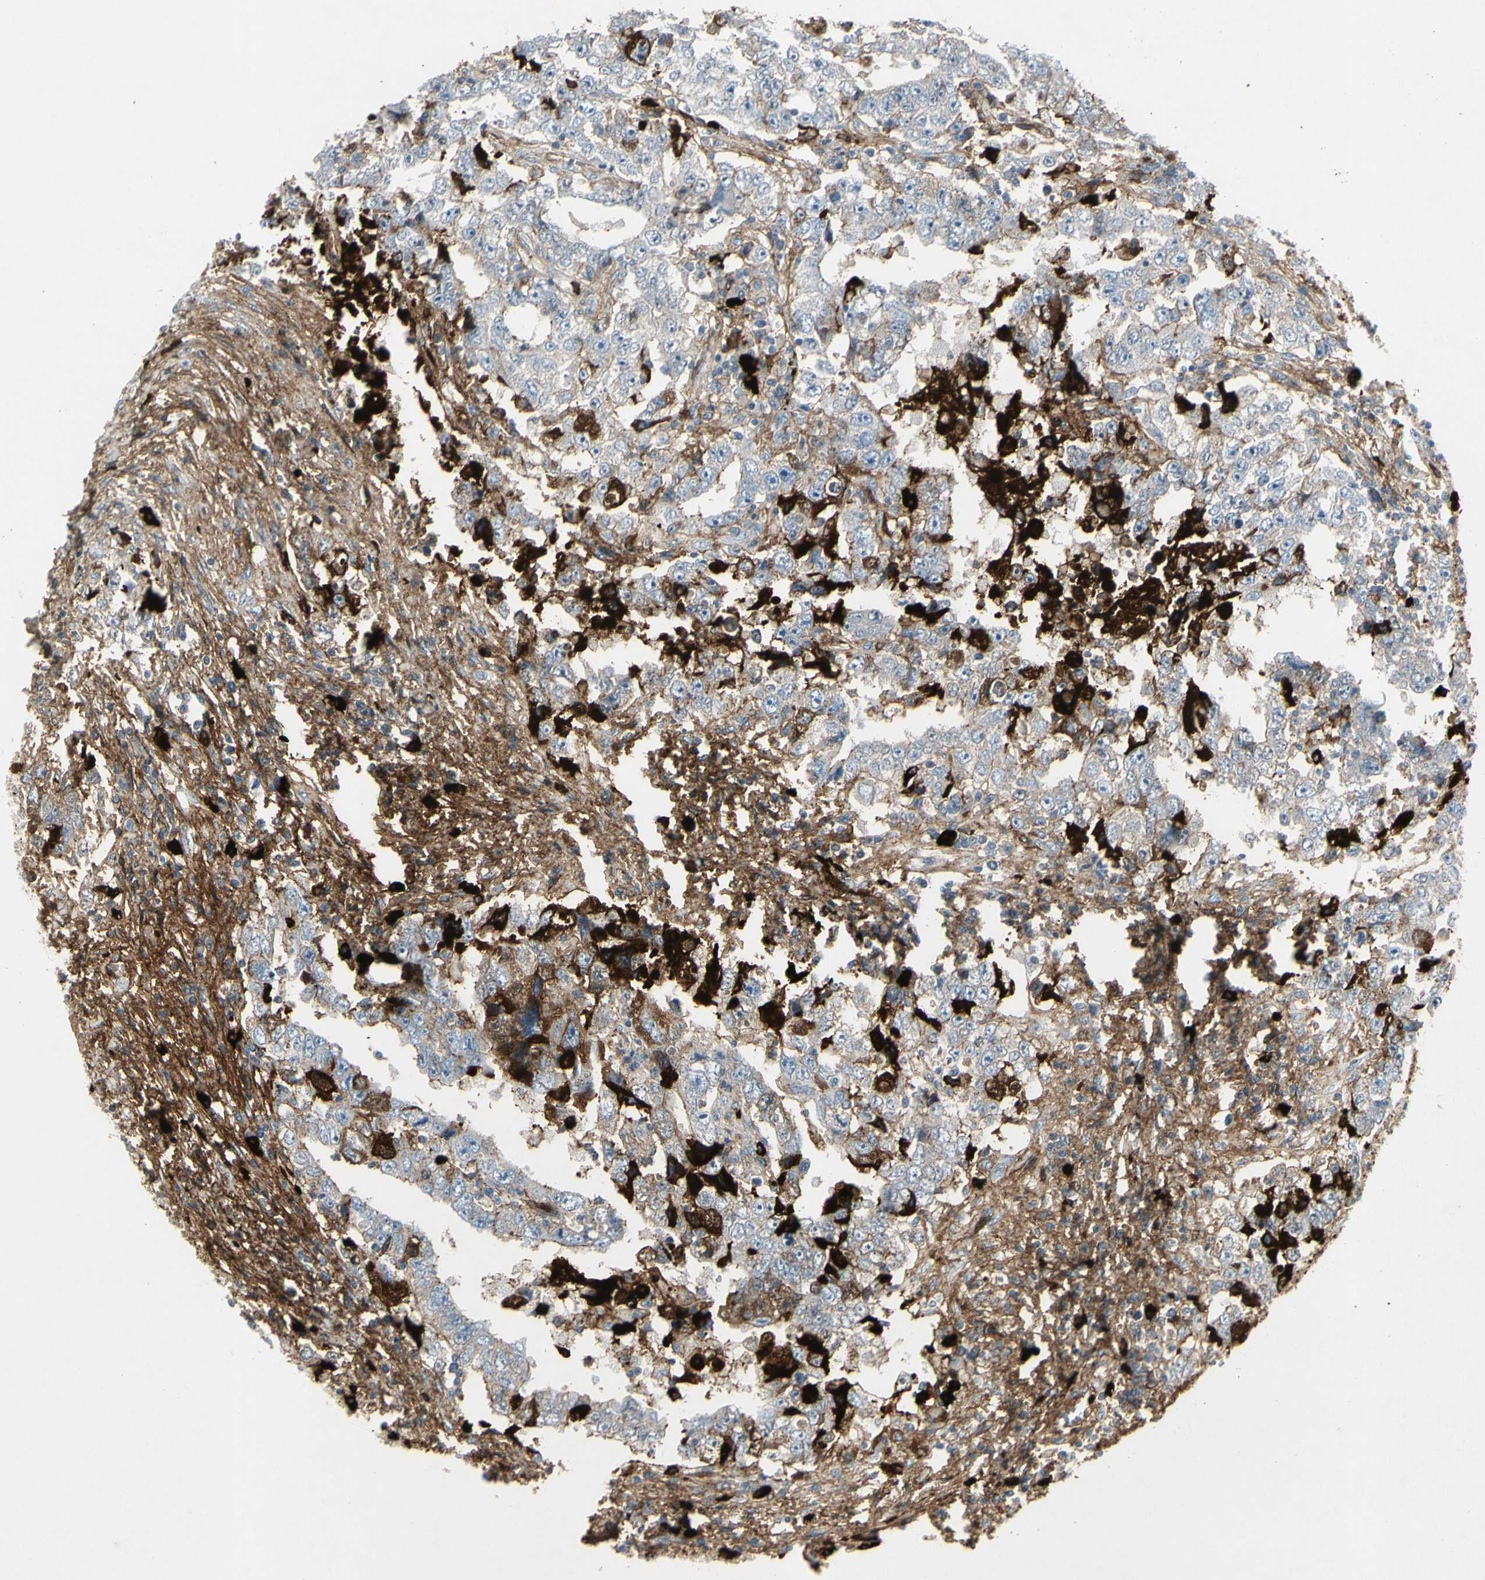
{"staining": {"intensity": "moderate", "quantity": "<25%", "location": "cytoplasmic/membranous"}, "tissue": "testis cancer", "cell_type": "Tumor cells", "image_type": "cancer", "snomed": [{"axis": "morphology", "description": "Carcinoma, Embryonal, NOS"}, {"axis": "topography", "description": "Testis"}], "caption": "Human testis cancer stained with a brown dye displays moderate cytoplasmic/membranous positive expression in approximately <25% of tumor cells.", "gene": "IGHM", "patient": {"sex": "male", "age": 26}}